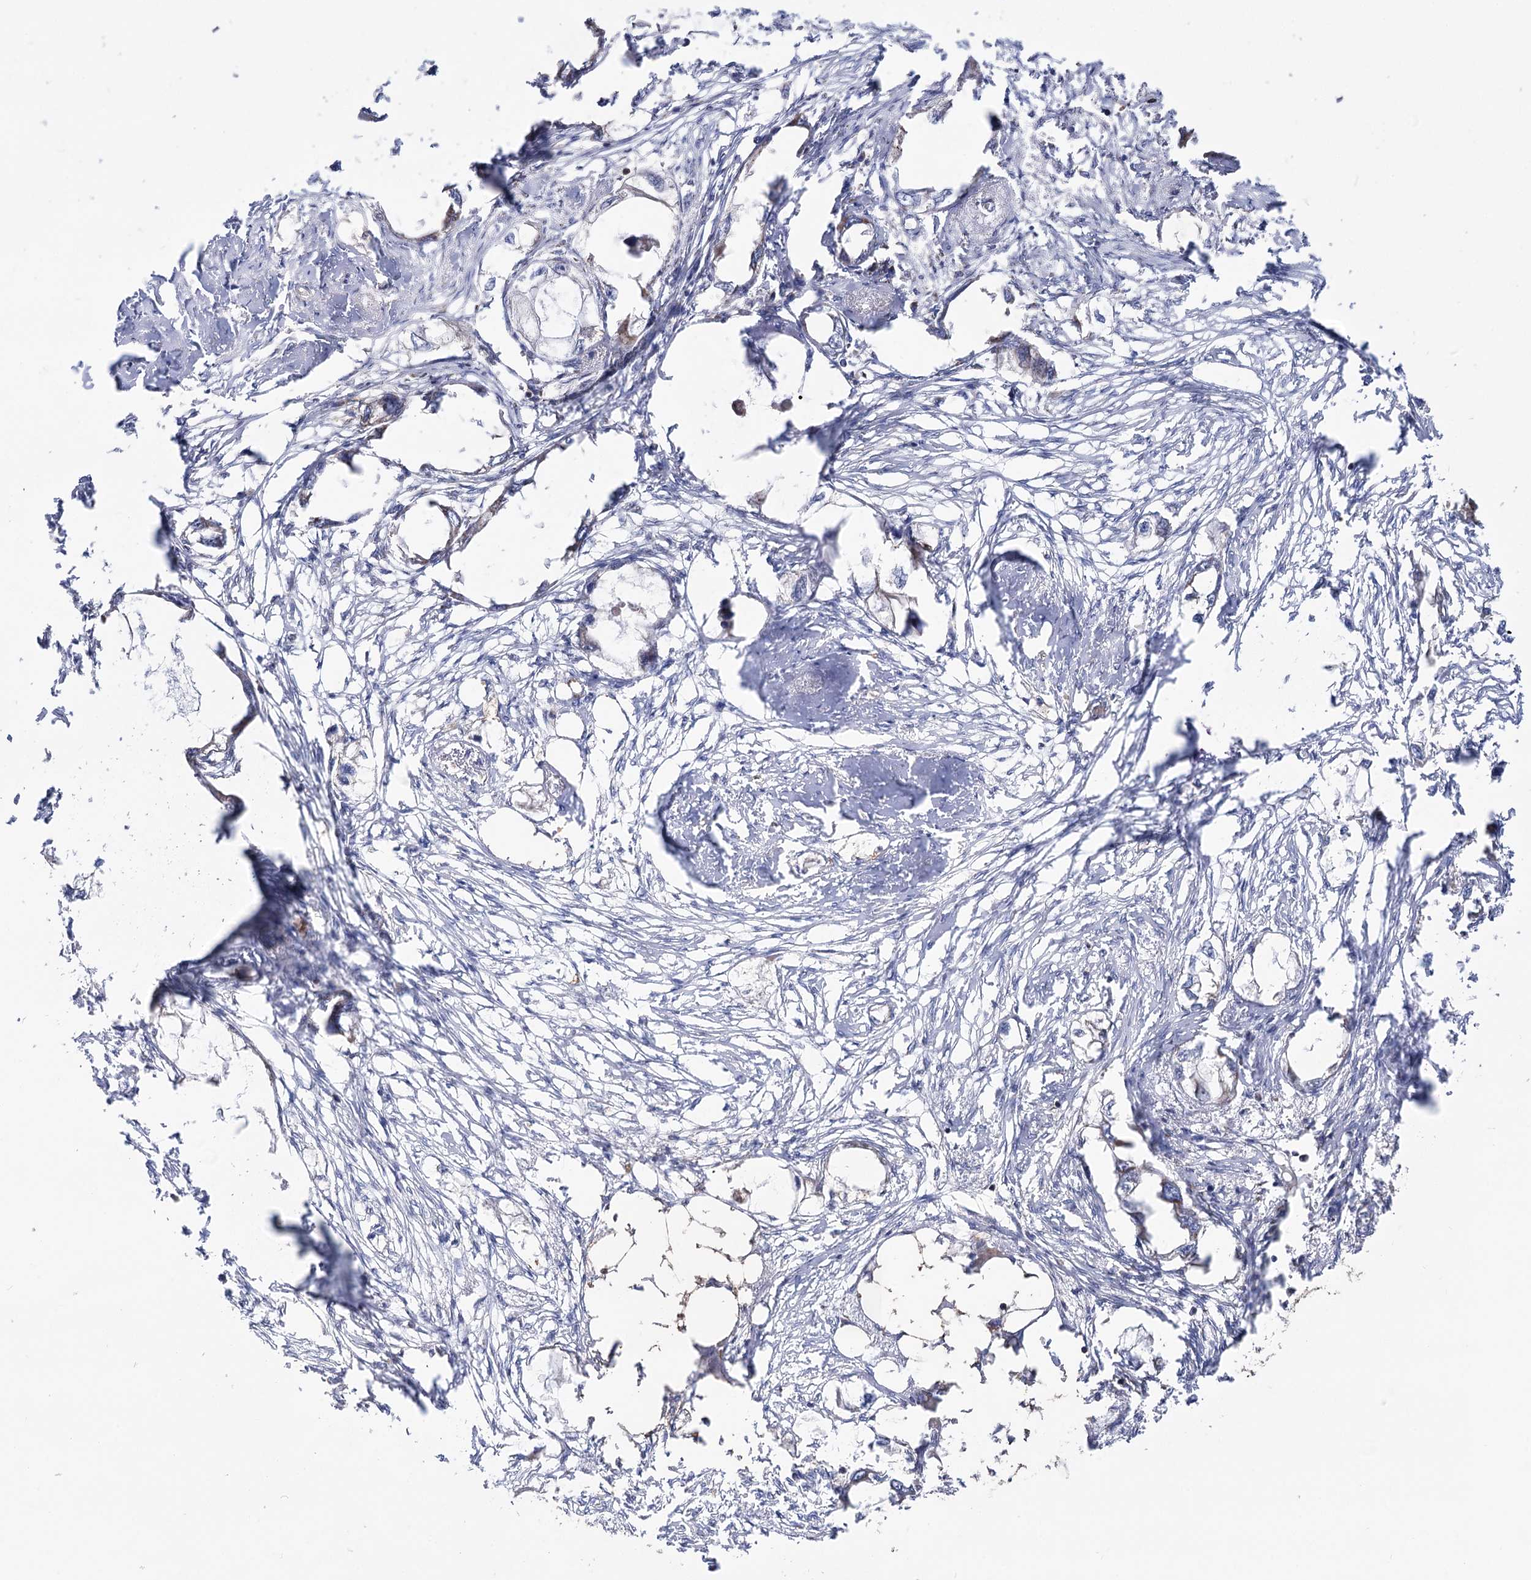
{"staining": {"intensity": "moderate", "quantity": "<25%", "location": "cytoplasmic/membranous"}, "tissue": "endometrial cancer", "cell_type": "Tumor cells", "image_type": "cancer", "snomed": [{"axis": "morphology", "description": "Adenocarcinoma, NOS"}, {"axis": "morphology", "description": "Adenocarcinoma, metastatic, NOS"}, {"axis": "topography", "description": "Adipose tissue"}, {"axis": "topography", "description": "Endometrium"}], "caption": "Immunohistochemistry of endometrial metastatic adenocarcinoma shows low levels of moderate cytoplasmic/membranous staining in approximately <25% of tumor cells.", "gene": "ARHGAP20", "patient": {"sex": "female", "age": 67}}